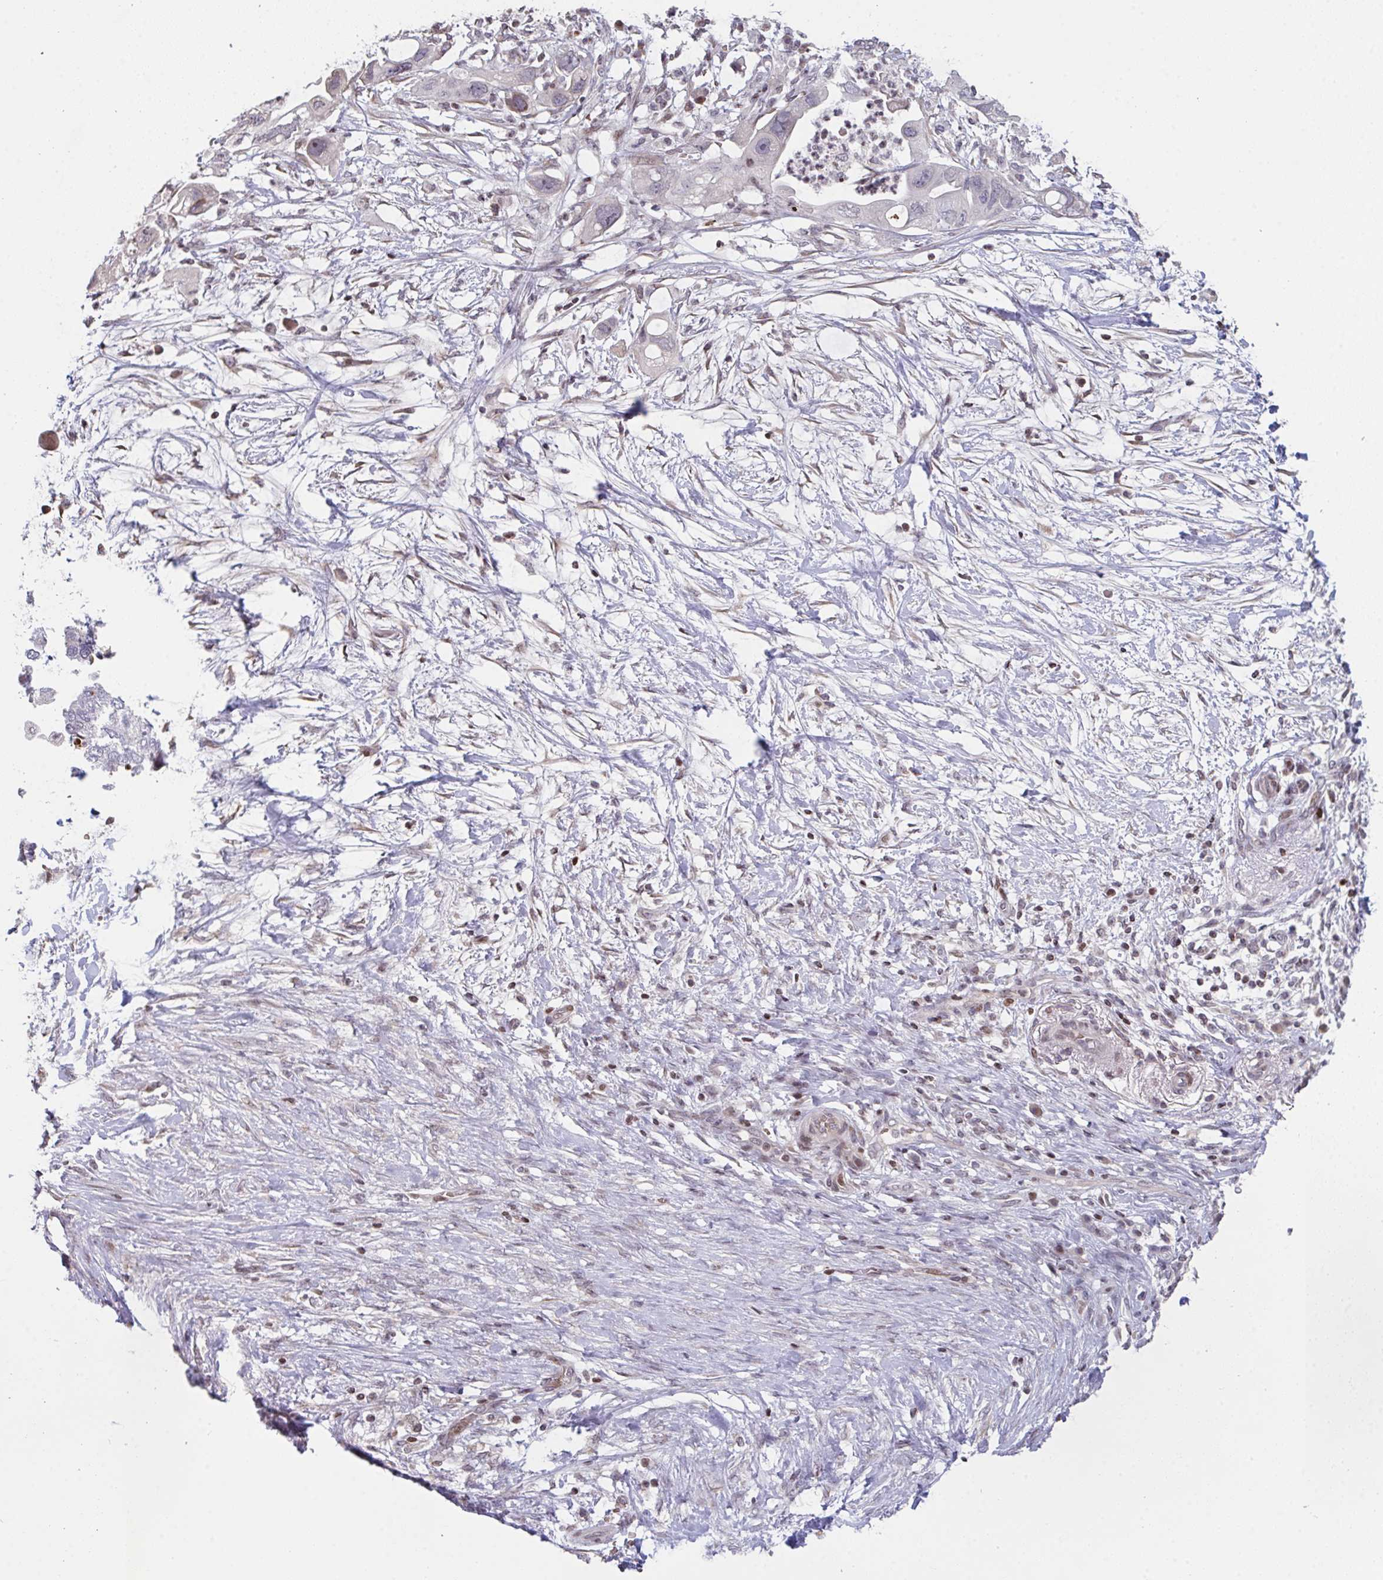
{"staining": {"intensity": "negative", "quantity": "none", "location": "none"}, "tissue": "pancreatic cancer", "cell_type": "Tumor cells", "image_type": "cancer", "snomed": [{"axis": "morphology", "description": "Adenocarcinoma, NOS"}, {"axis": "topography", "description": "Pancreas"}], "caption": "Immunohistochemistry (IHC) image of human pancreatic adenocarcinoma stained for a protein (brown), which reveals no staining in tumor cells.", "gene": "PCDHB8", "patient": {"sex": "female", "age": 72}}